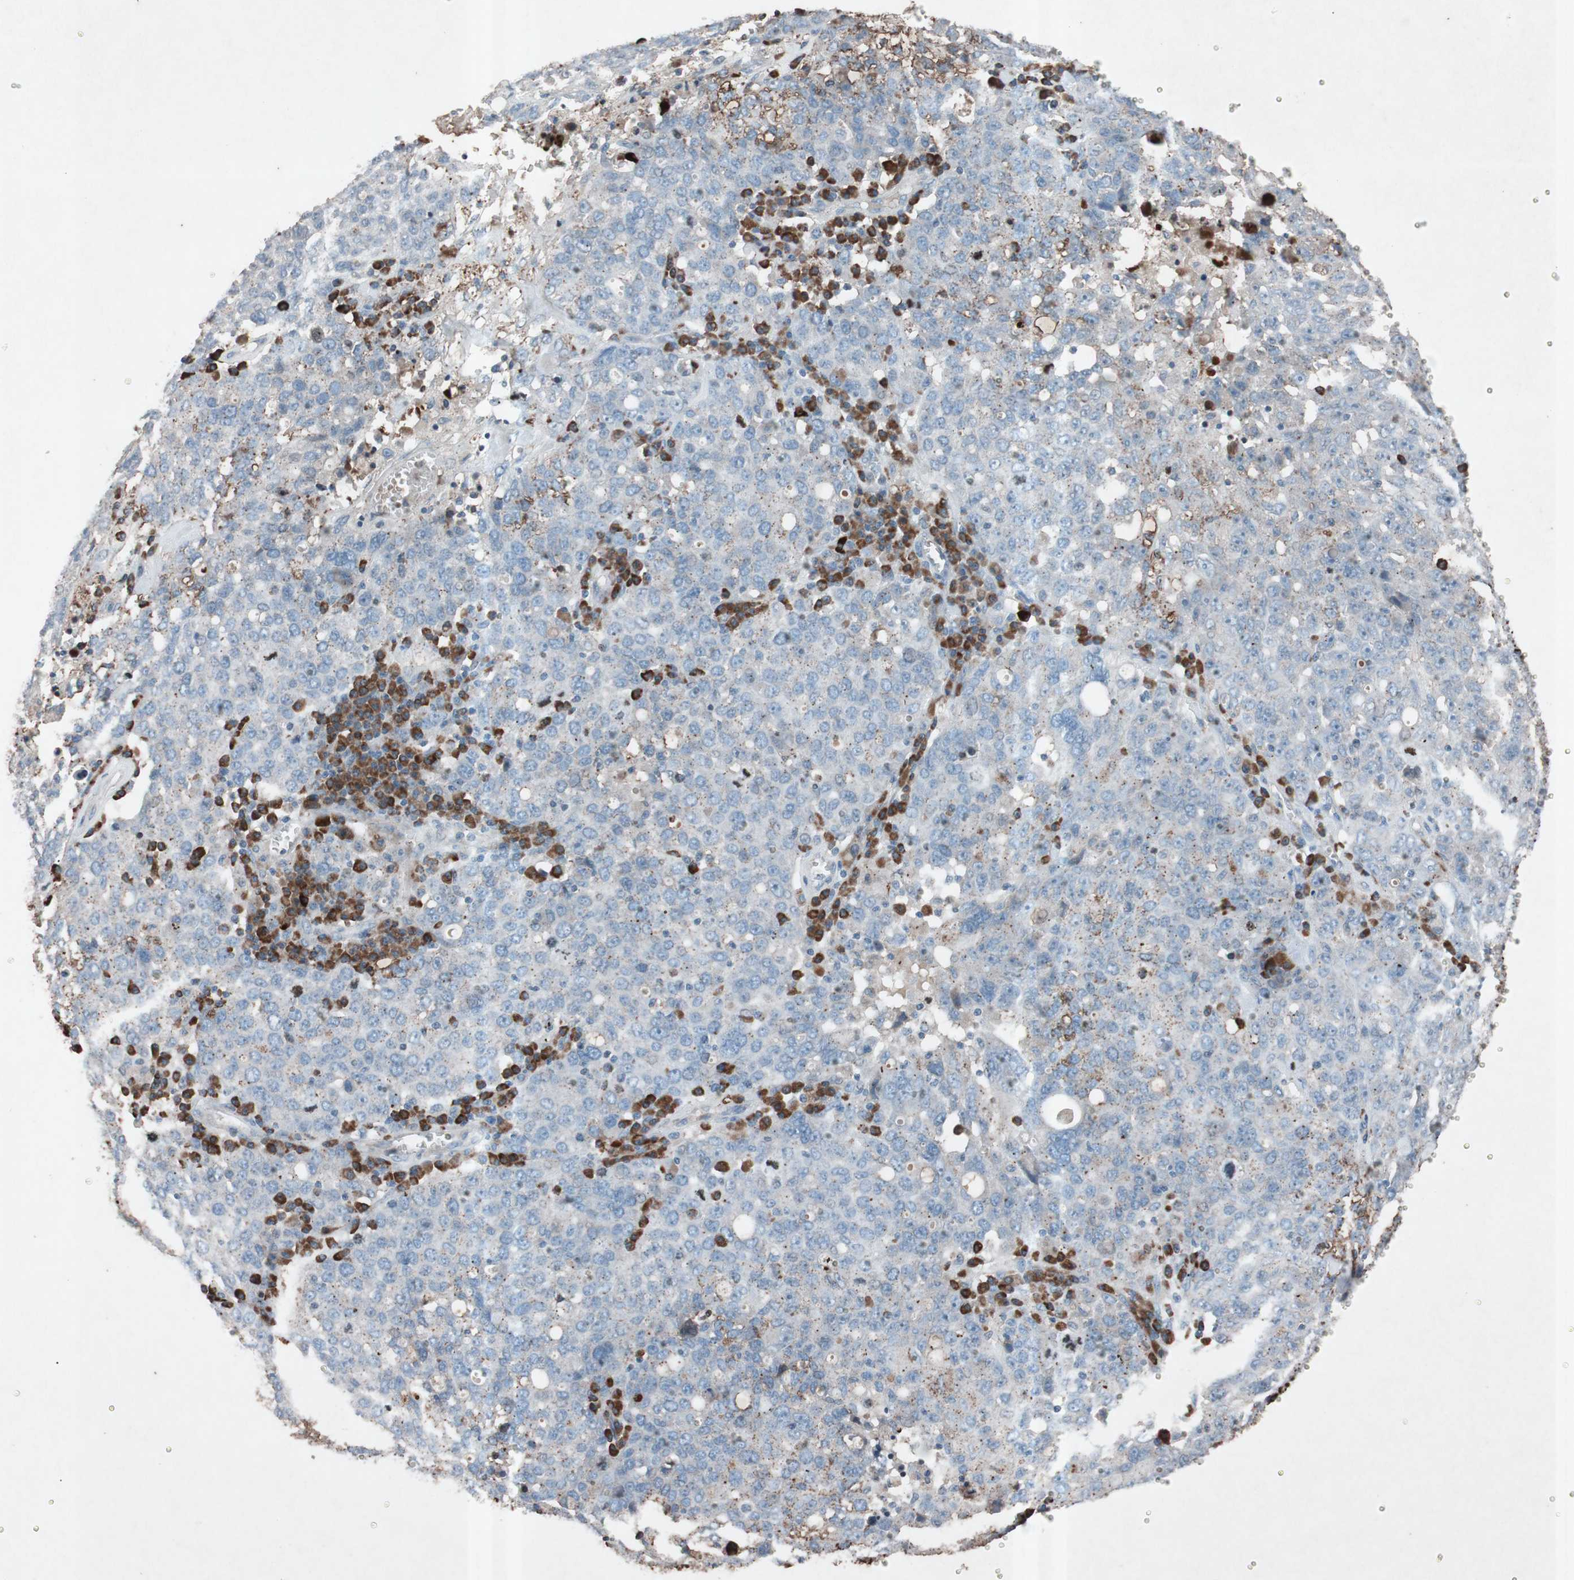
{"staining": {"intensity": "weak", "quantity": "25%-75%", "location": "cytoplasmic/membranous"}, "tissue": "ovarian cancer", "cell_type": "Tumor cells", "image_type": "cancer", "snomed": [{"axis": "morphology", "description": "Carcinoma, endometroid"}, {"axis": "topography", "description": "Ovary"}], "caption": "A photomicrograph showing weak cytoplasmic/membranous positivity in about 25%-75% of tumor cells in ovarian endometroid carcinoma, as visualized by brown immunohistochemical staining.", "gene": "GRB7", "patient": {"sex": "female", "age": 62}}